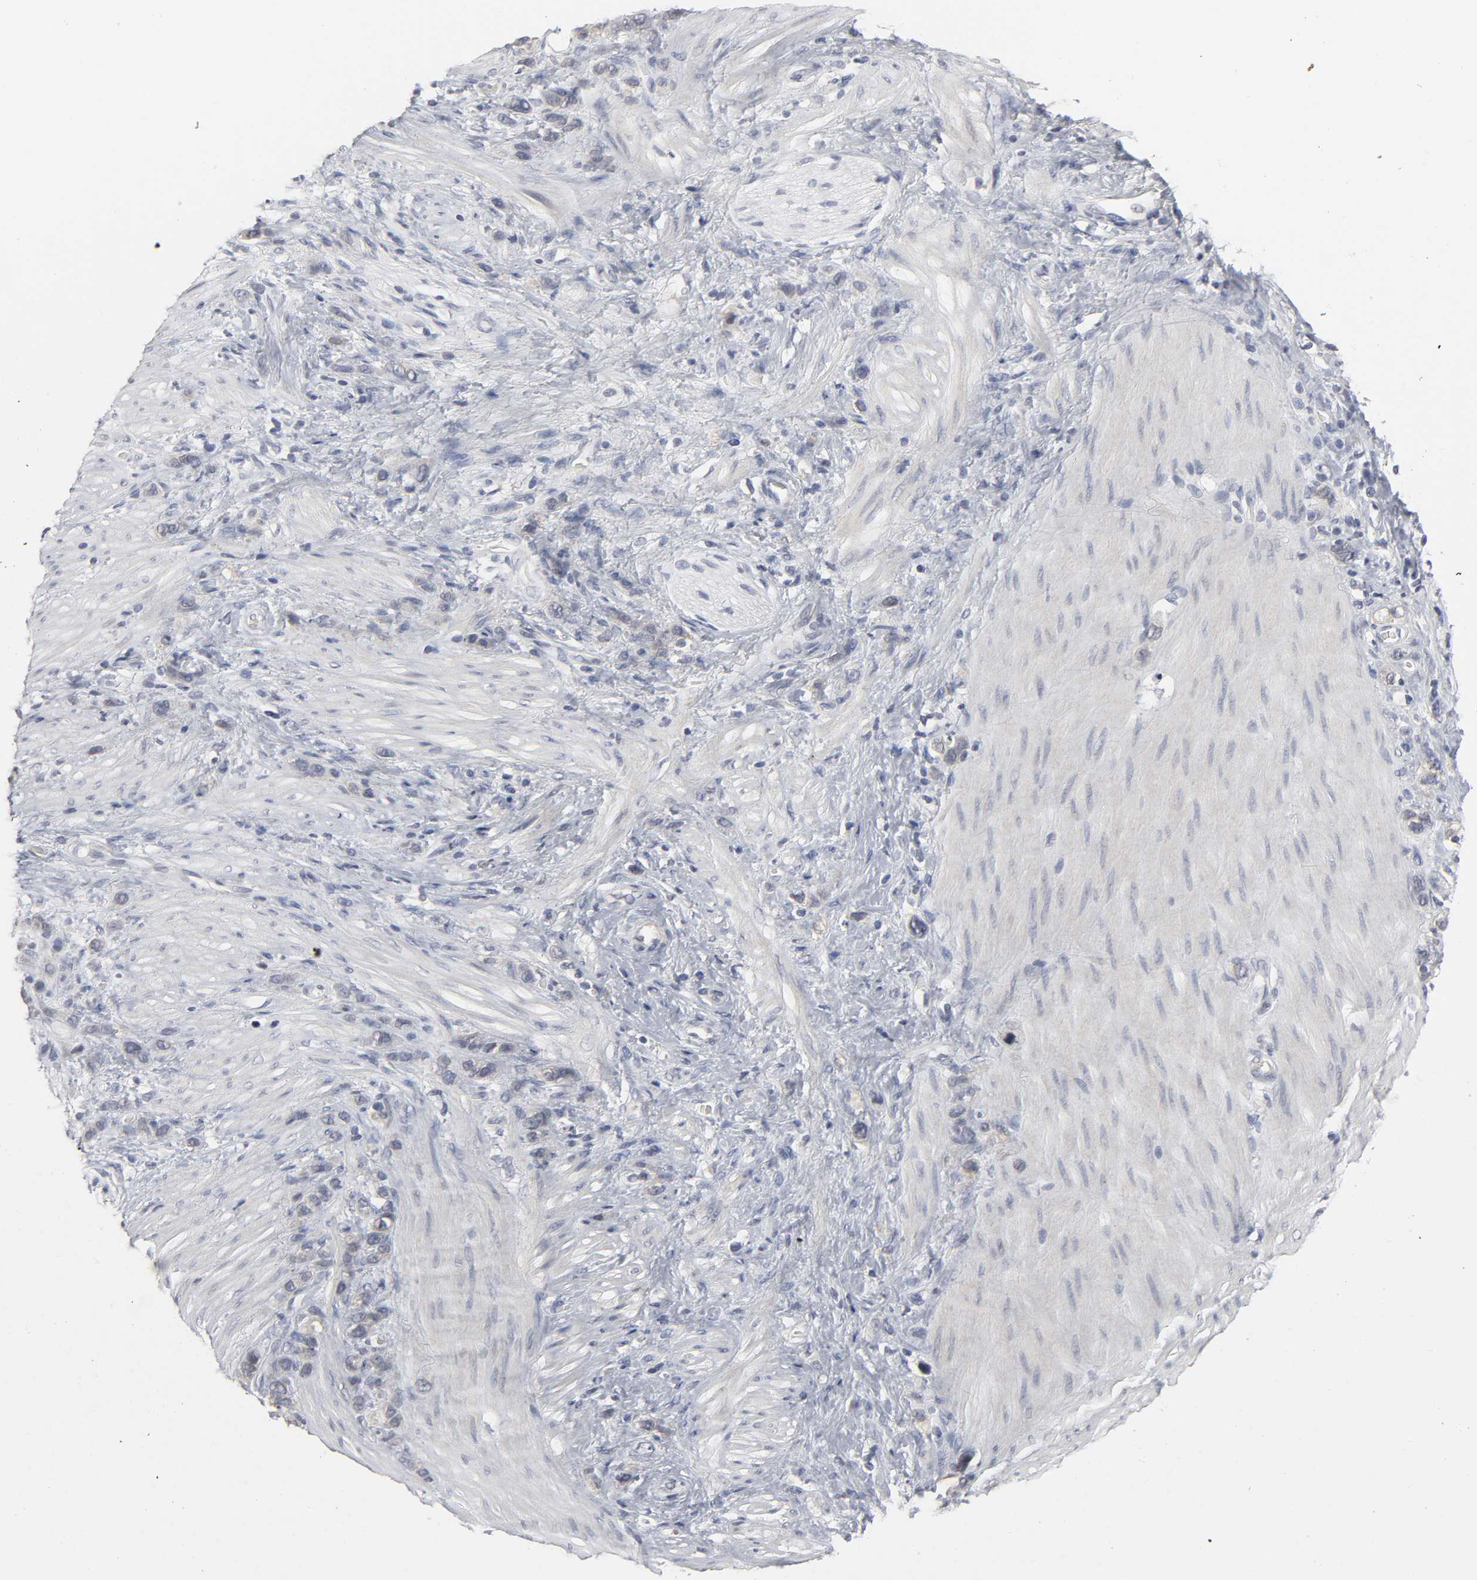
{"staining": {"intensity": "negative", "quantity": "none", "location": "none"}, "tissue": "stomach cancer", "cell_type": "Tumor cells", "image_type": "cancer", "snomed": [{"axis": "morphology", "description": "Normal tissue, NOS"}, {"axis": "morphology", "description": "Adenocarcinoma, NOS"}, {"axis": "morphology", "description": "Adenocarcinoma, High grade"}, {"axis": "topography", "description": "Stomach, upper"}, {"axis": "topography", "description": "Stomach"}], "caption": "This is an IHC image of human adenocarcinoma (stomach). There is no positivity in tumor cells.", "gene": "TCAP", "patient": {"sex": "female", "age": 65}}